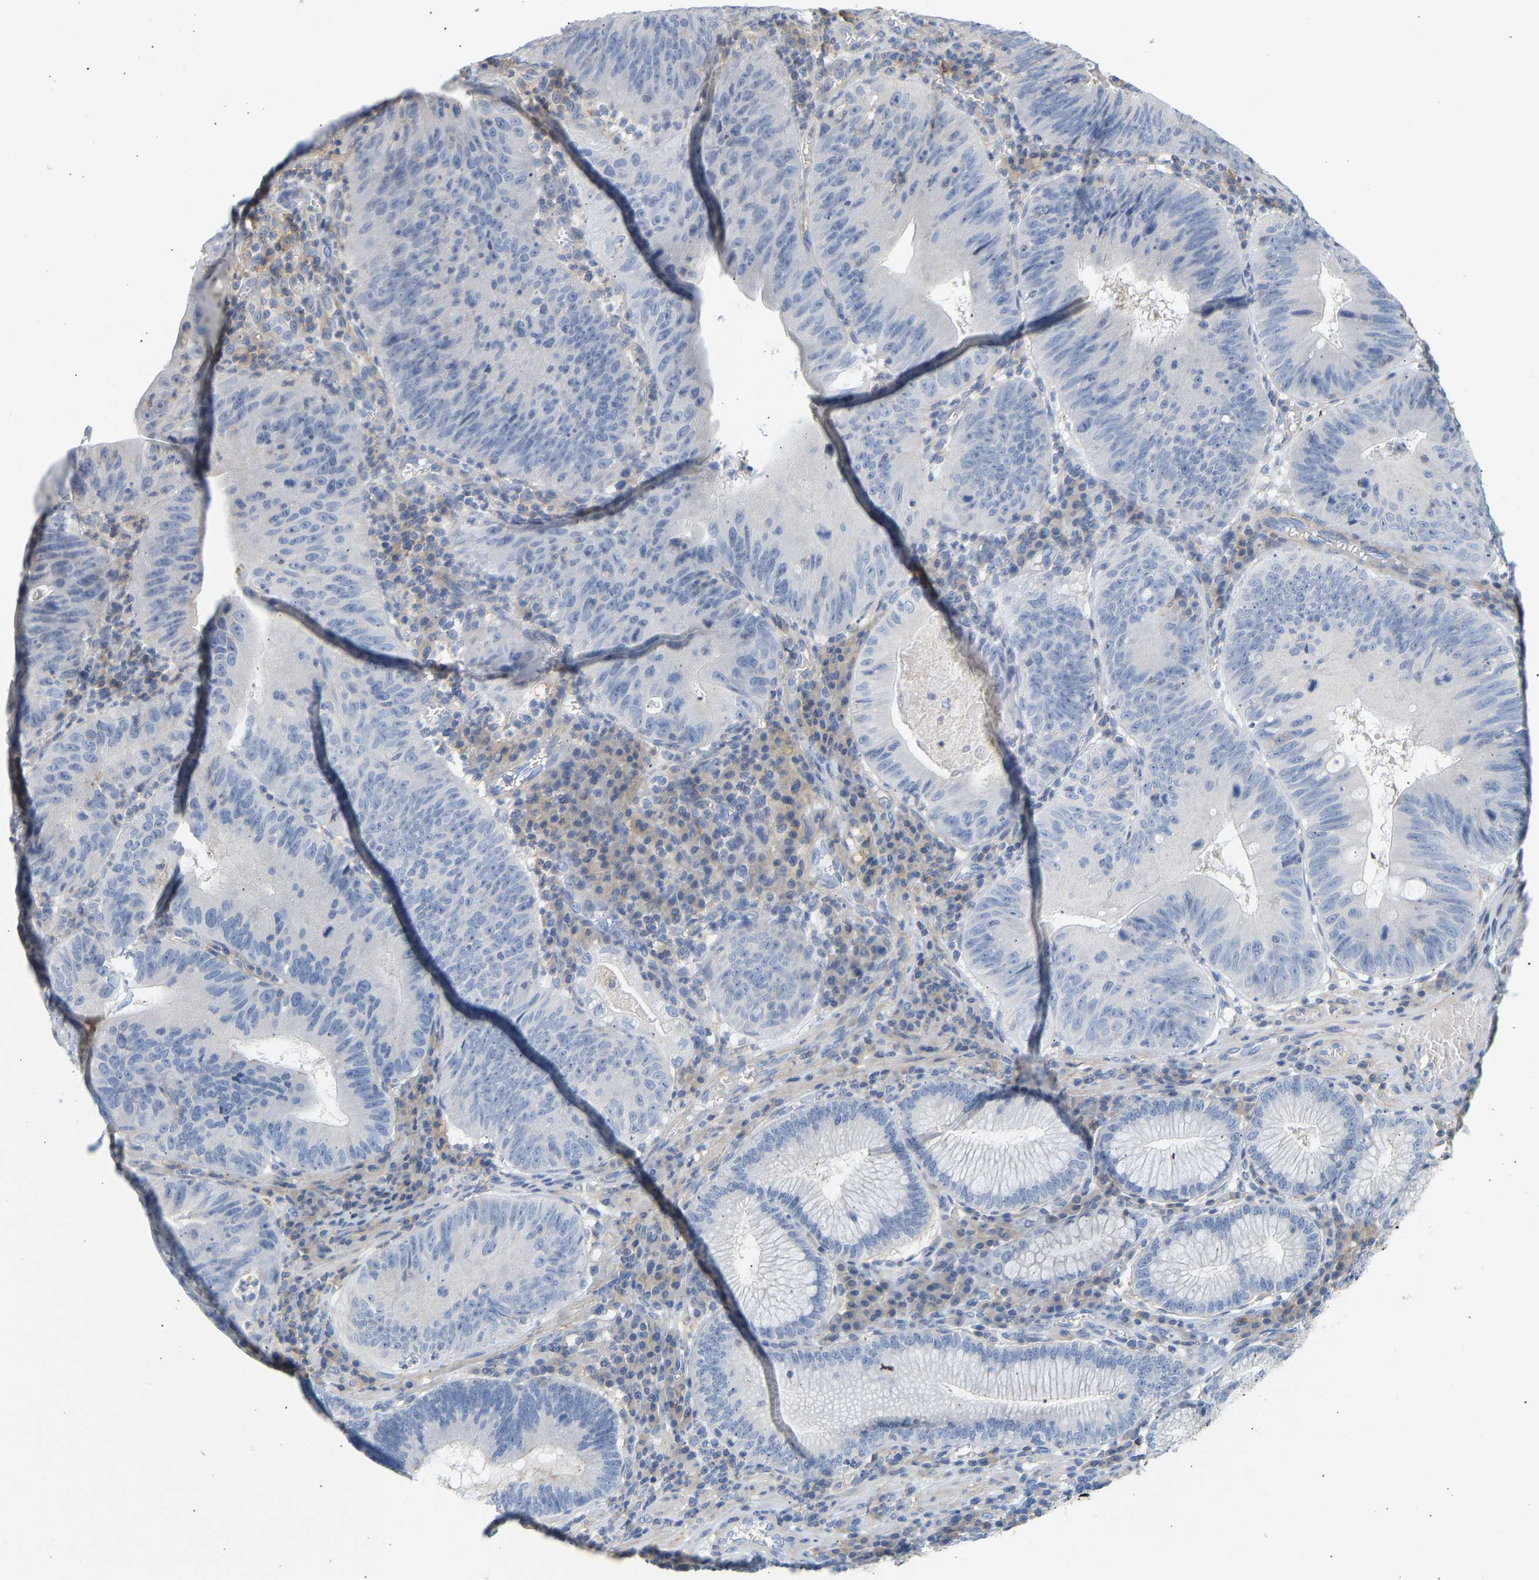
{"staining": {"intensity": "negative", "quantity": "none", "location": "none"}, "tissue": "stomach cancer", "cell_type": "Tumor cells", "image_type": "cancer", "snomed": [{"axis": "morphology", "description": "Adenocarcinoma, NOS"}, {"axis": "topography", "description": "Stomach"}], "caption": "Immunohistochemistry photomicrograph of human adenocarcinoma (stomach) stained for a protein (brown), which exhibits no expression in tumor cells.", "gene": "BVES", "patient": {"sex": "male", "age": 59}}